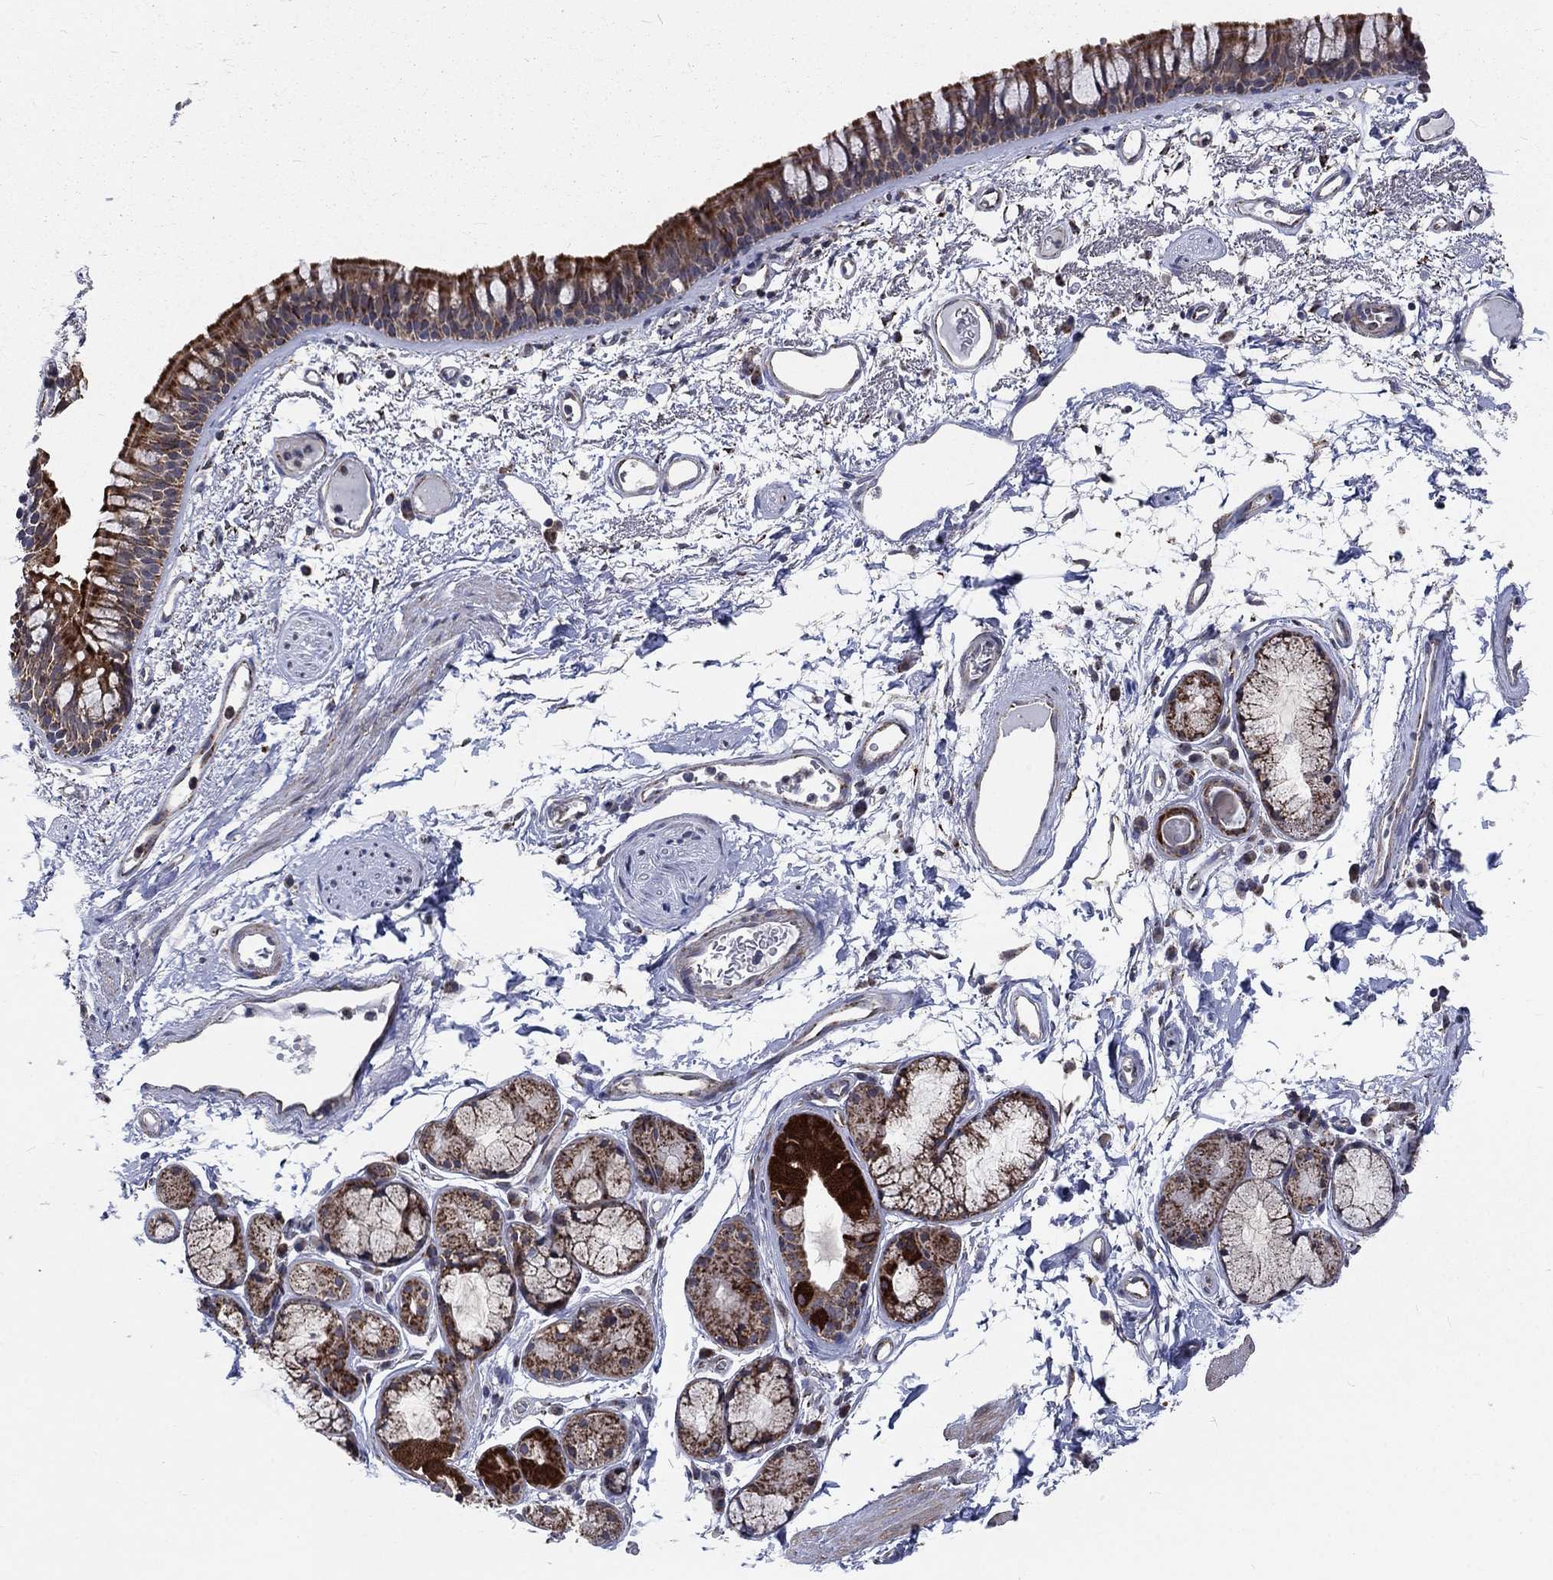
{"staining": {"intensity": "moderate", "quantity": ">75%", "location": "cytoplasmic/membranous"}, "tissue": "bronchus", "cell_type": "Respiratory epithelial cells", "image_type": "normal", "snomed": [{"axis": "morphology", "description": "Normal tissue, NOS"}, {"axis": "topography", "description": "Cartilage tissue"}, {"axis": "topography", "description": "Bronchus"}], "caption": "A brown stain labels moderate cytoplasmic/membranous expression of a protein in respiratory epithelial cells of benign bronchus. Immunohistochemistry (ihc) stains the protein of interest in brown and the nuclei are stained blue.", "gene": "NME7", "patient": {"sex": "male", "age": 66}}